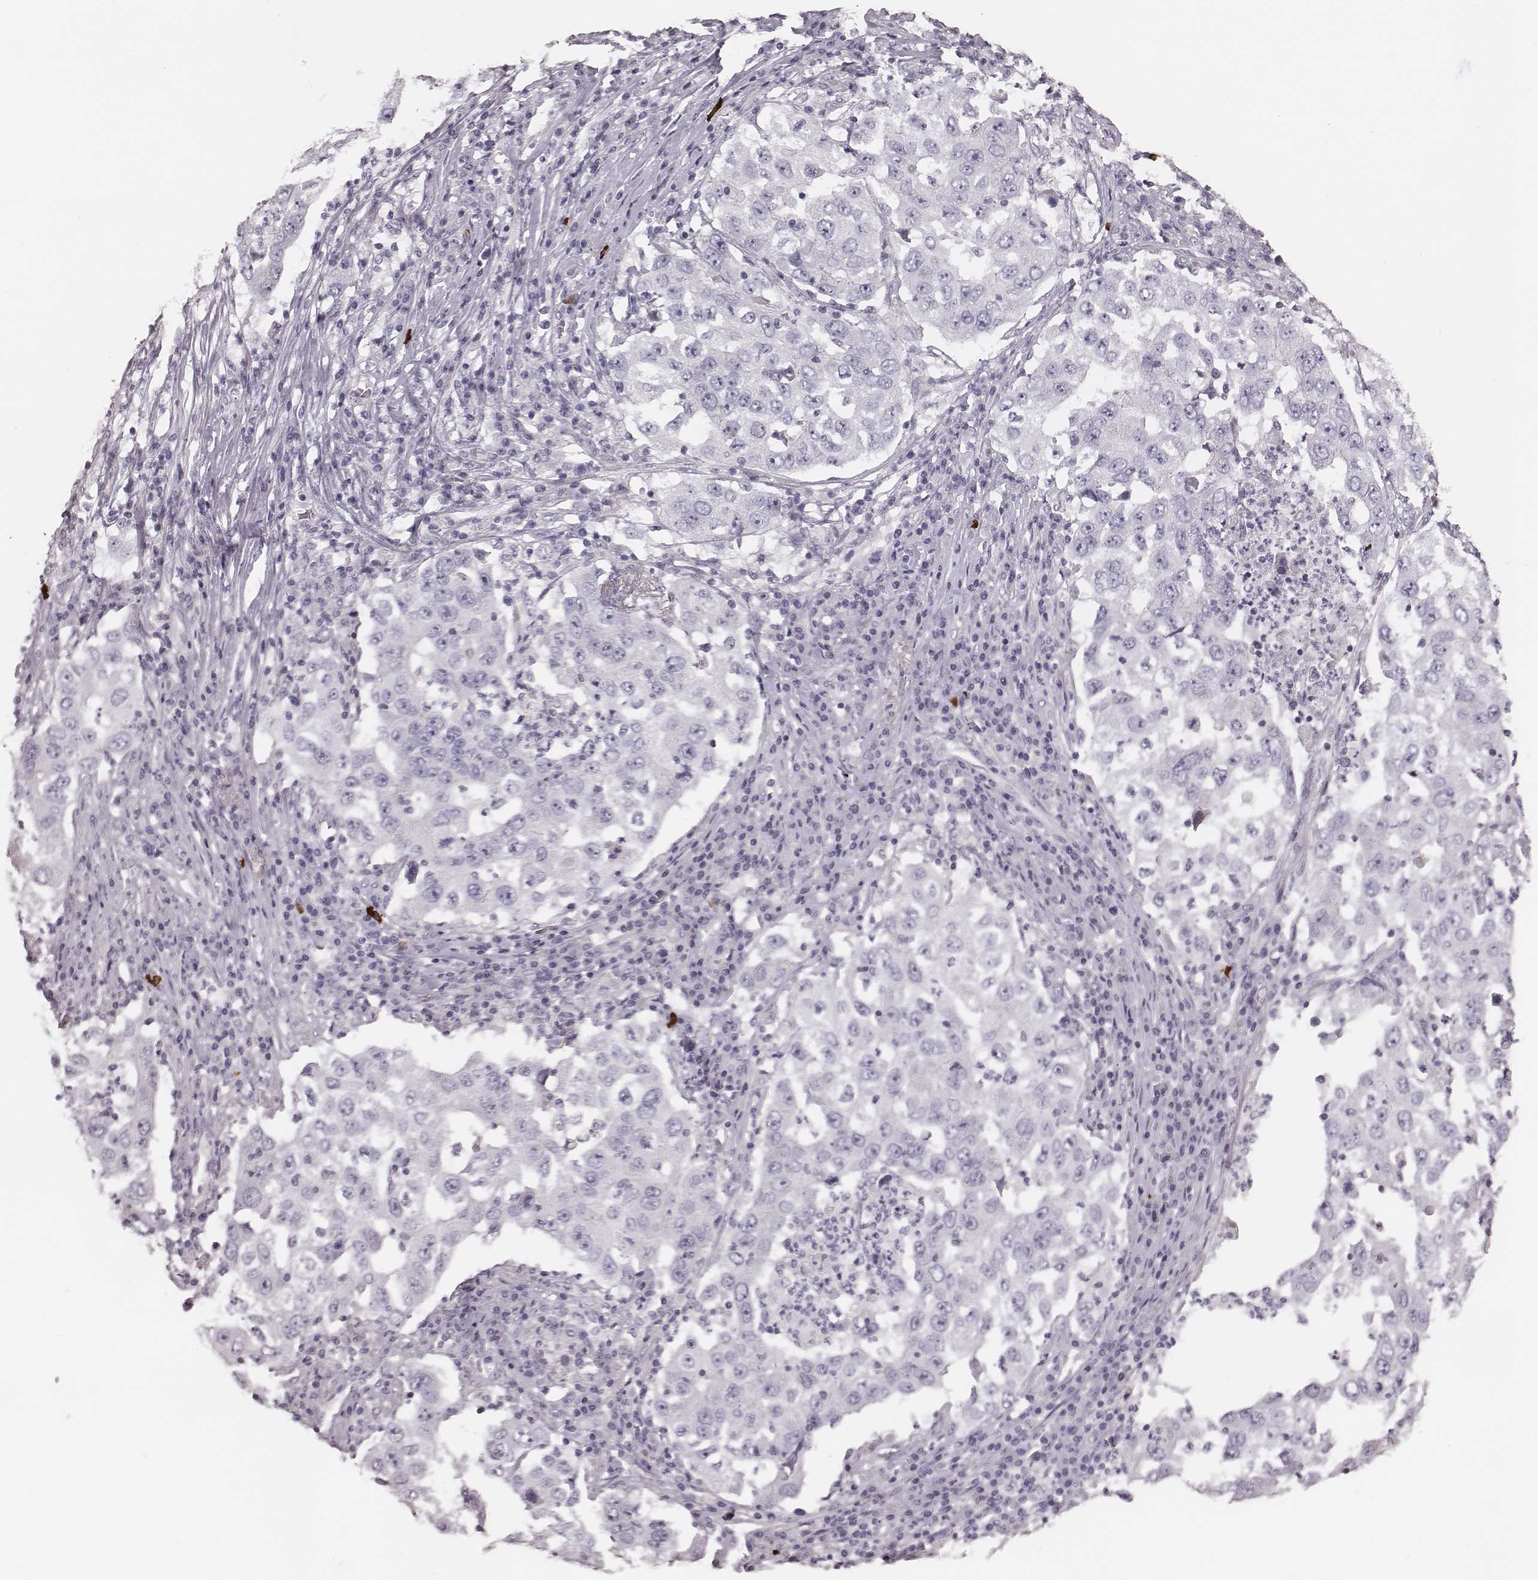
{"staining": {"intensity": "negative", "quantity": "none", "location": "none"}, "tissue": "lung cancer", "cell_type": "Tumor cells", "image_type": "cancer", "snomed": [{"axis": "morphology", "description": "Adenocarcinoma, NOS"}, {"axis": "topography", "description": "Lung"}], "caption": "The image demonstrates no significant staining in tumor cells of lung cancer.", "gene": "S100Z", "patient": {"sex": "male", "age": 73}}